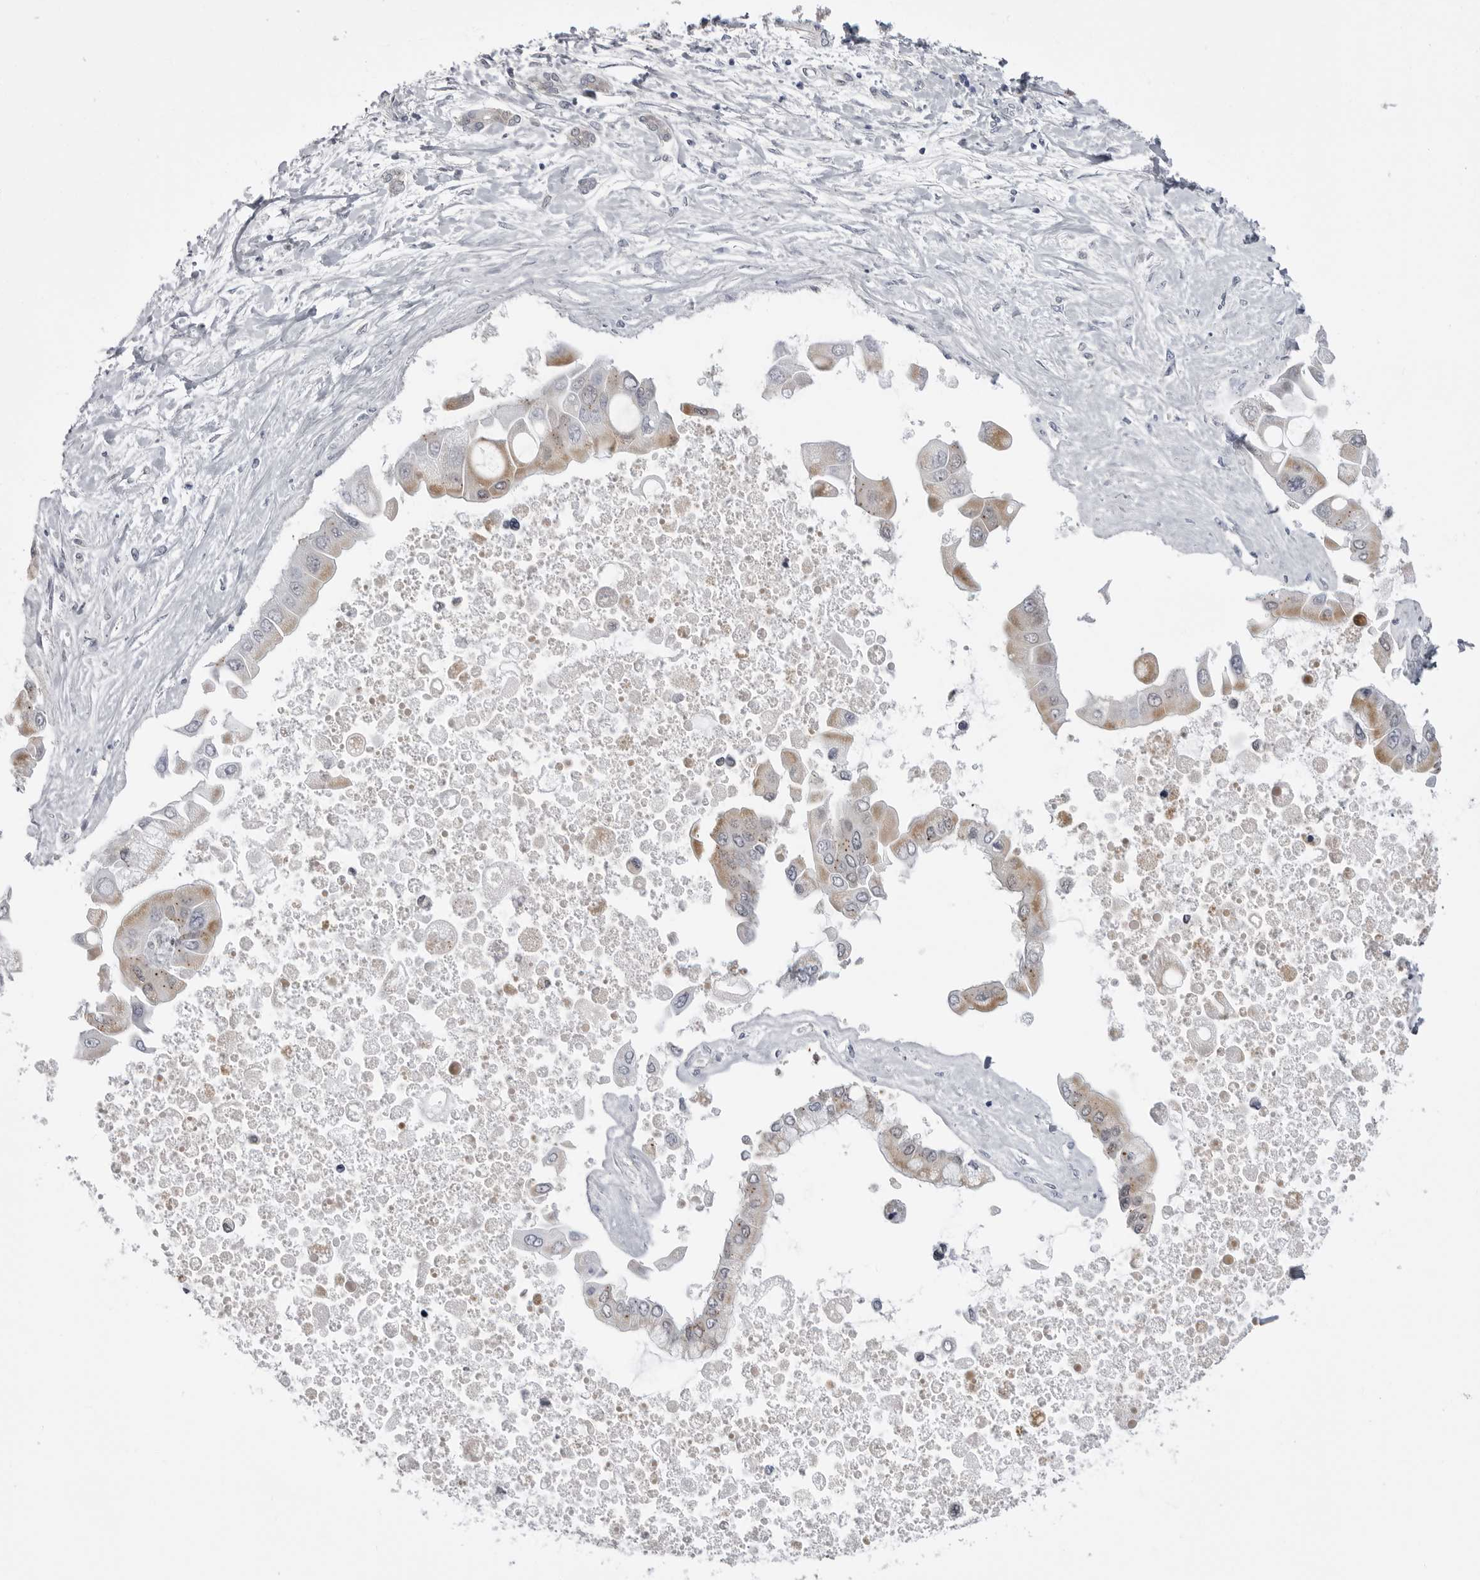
{"staining": {"intensity": "weak", "quantity": ">75%", "location": "cytoplasmic/membranous"}, "tissue": "liver cancer", "cell_type": "Tumor cells", "image_type": "cancer", "snomed": [{"axis": "morphology", "description": "Cholangiocarcinoma"}, {"axis": "topography", "description": "Liver"}], "caption": "The histopathology image reveals staining of cholangiocarcinoma (liver), revealing weak cytoplasmic/membranous protein expression (brown color) within tumor cells.", "gene": "FH", "patient": {"sex": "male", "age": 50}}